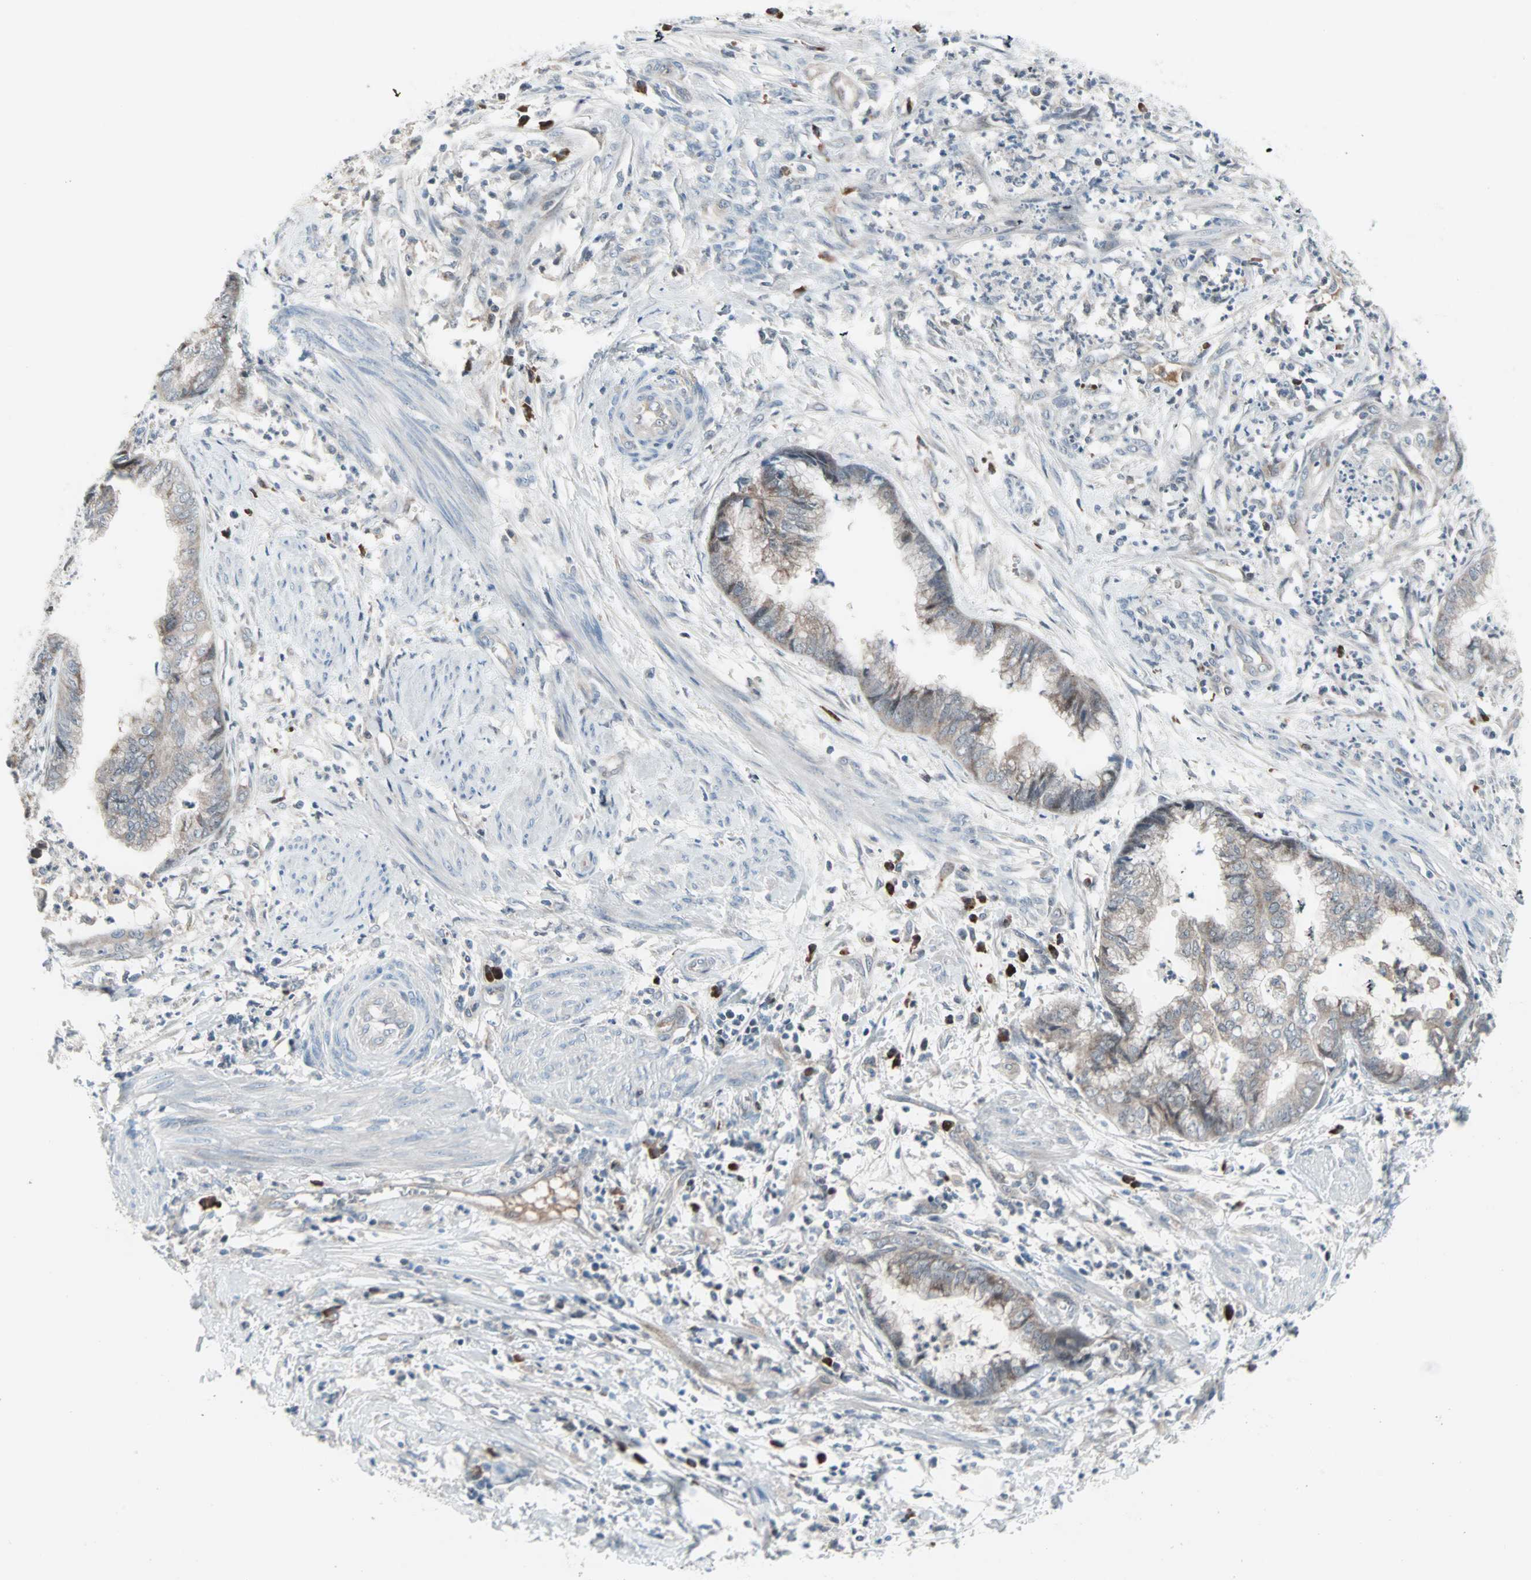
{"staining": {"intensity": "weak", "quantity": "<25%", "location": "cytoplasmic/membranous"}, "tissue": "endometrial cancer", "cell_type": "Tumor cells", "image_type": "cancer", "snomed": [{"axis": "morphology", "description": "Necrosis, NOS"}, {"axis": "morphology", "description": "Adenocarcinoma, NOS"}, {"axis": "topography", "description": "Endometrium"}], "caption": "Histopathology image shows no protein positivity in tumor cells of endometrial cancer tissue.", "gene": "CASP3", "patient": {"sex": "female", "age": 79}}